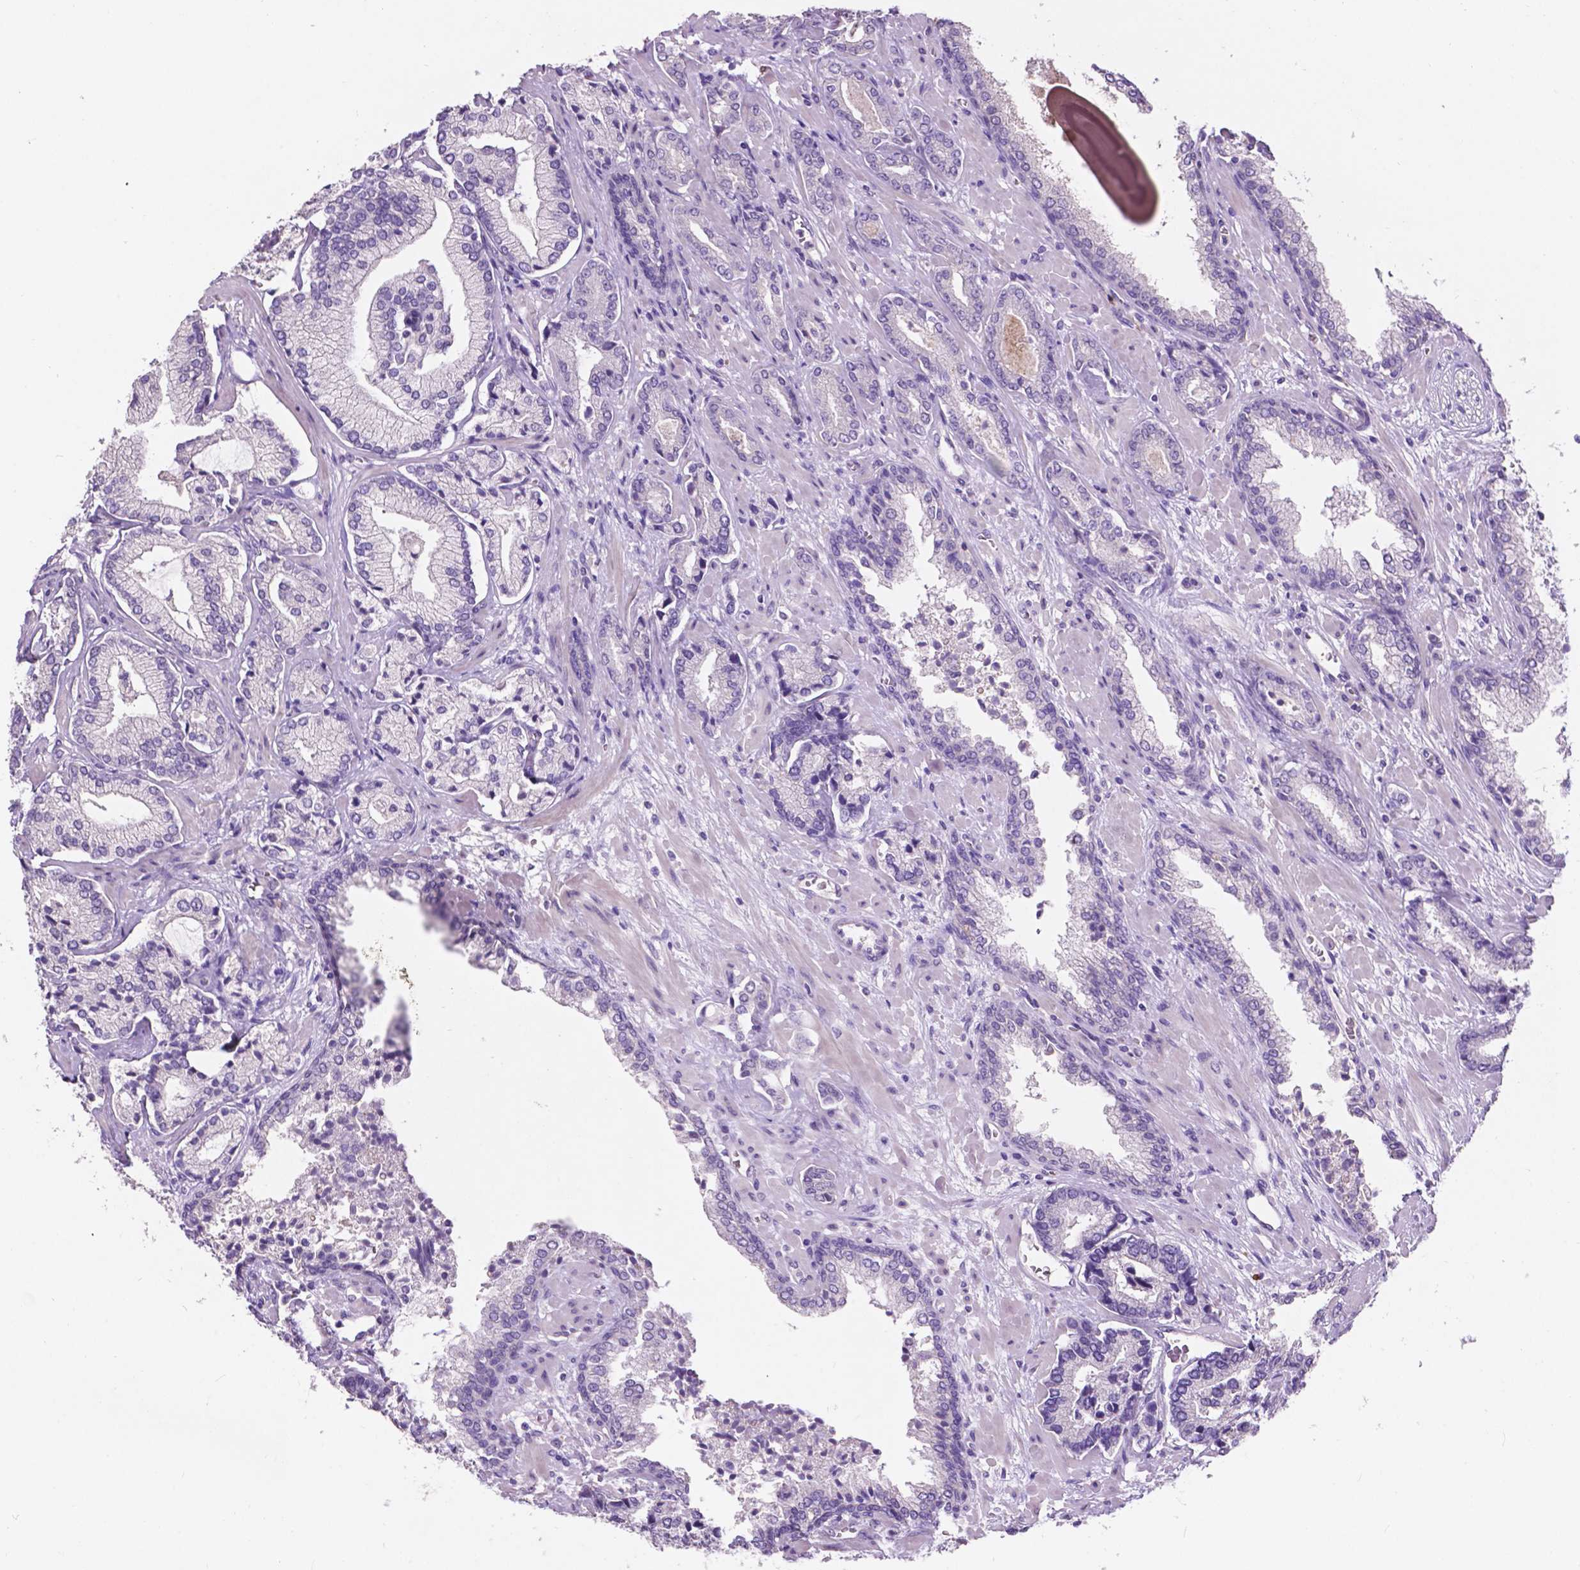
{"staining": {"intensity": "negative", "quantity": "none", "location": "none"}, "tissue": "prostate cancer", "cell_type": "Tumor cells", "image_type": "cancer", "snomed": [{"axis": "morphology", "description": "Adenocarcinoma, Low grade"}, {"axis": "topography", "description": "Prostate"}], "caption": "Tumor cells show no significant staining in prostate cancer (adenocarcinoma (low-grade)). The staining was performed using DAB (3,3'-diaminobenzidine) to visualize the protein expression in brown, while the nuclei were stained in blue with hematoxylin (Magnification: 20x).", "gene": "PLSCR1", "patient": {"sex": "male", "age": 61}}